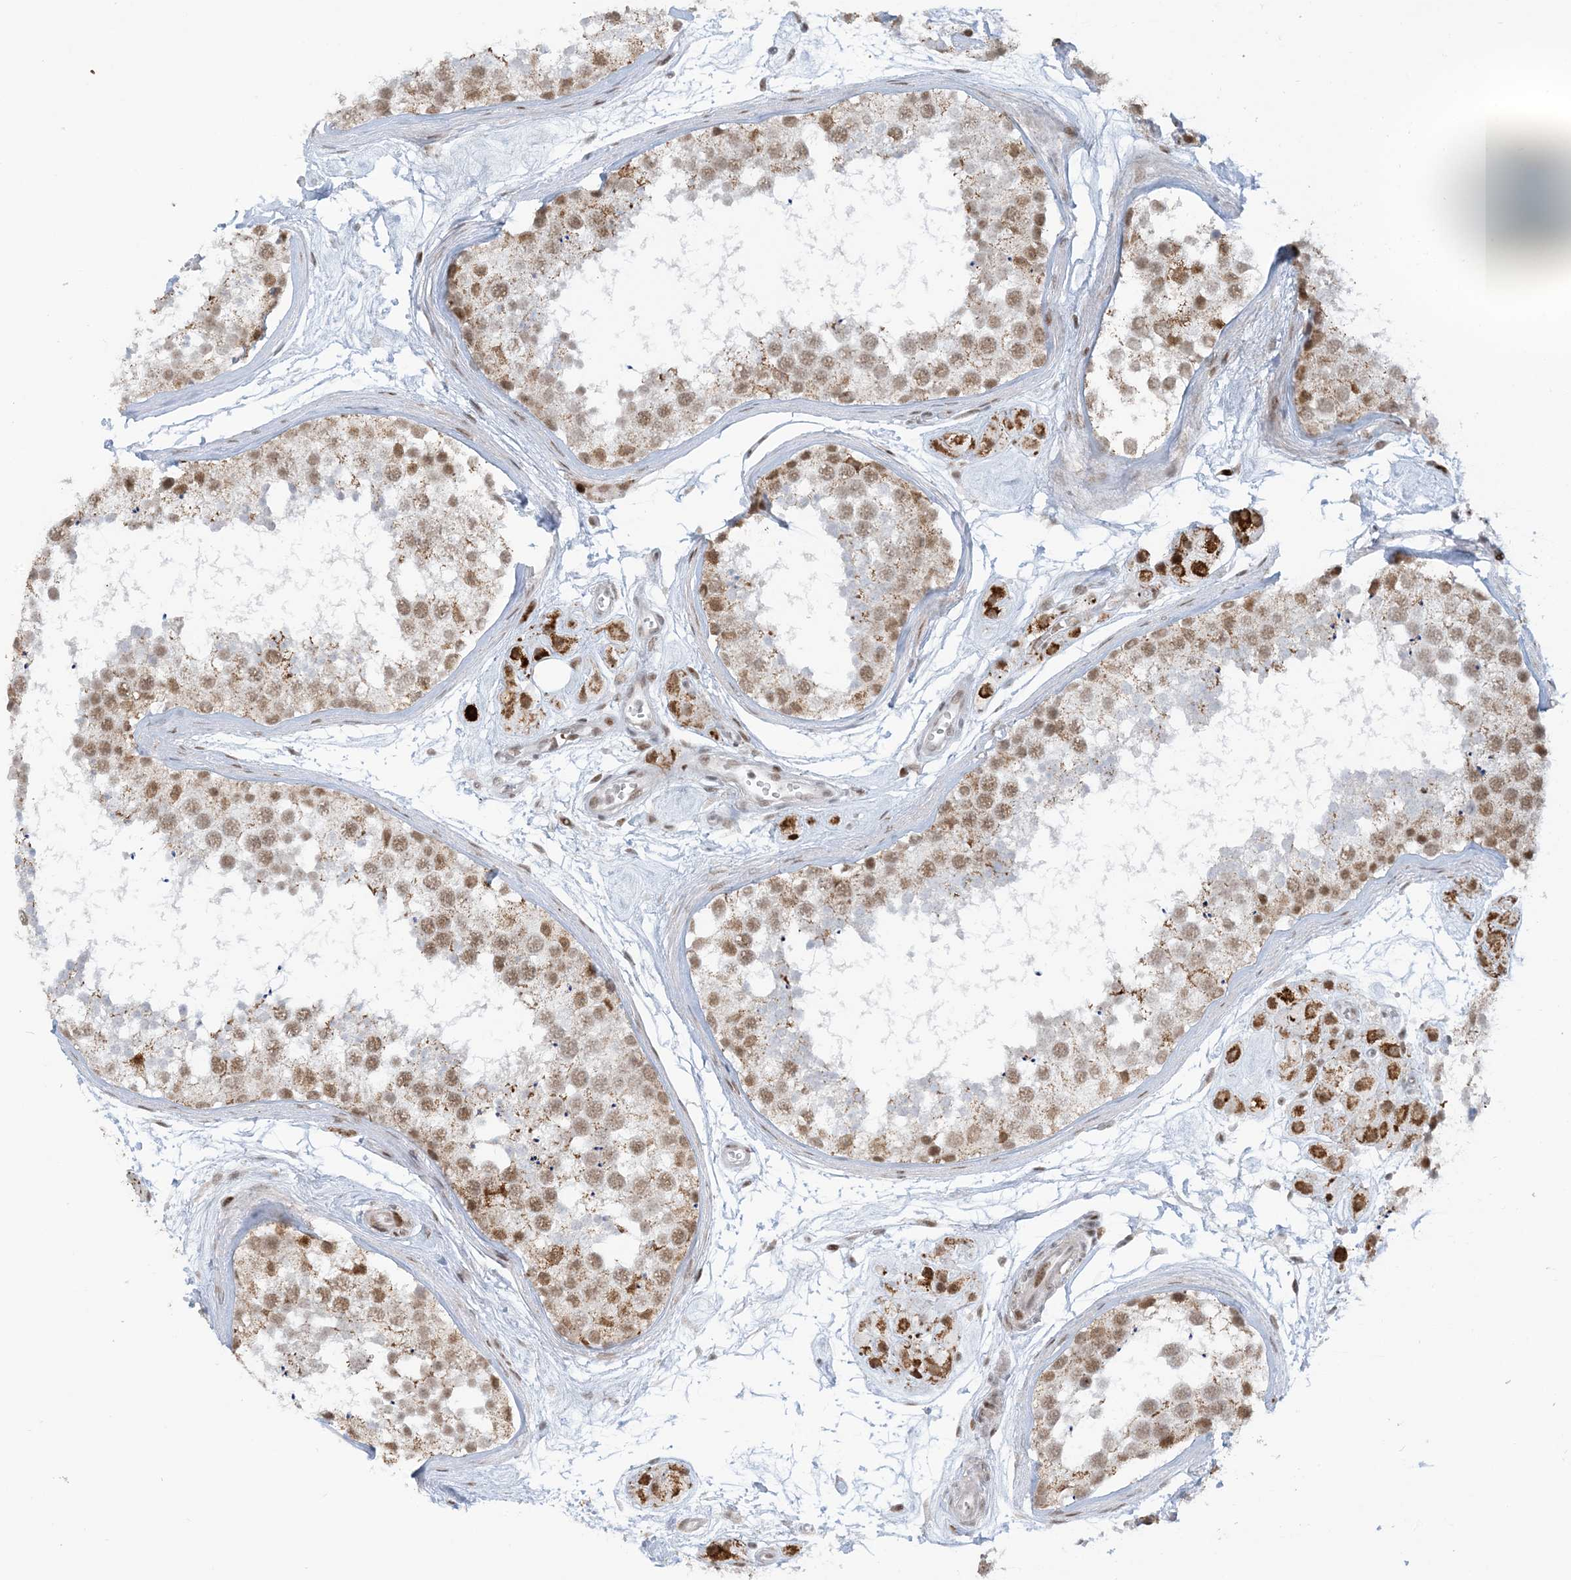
{"staining": {"intensity": "moderate", "quantity": ">75%", "location": "cytoplasmic/membranous,nuclear"}, "tissue": "testis", "cell_type": "Cells in seminiferous ducts", "image_type": "normal", "snomed": [{"axis": "morphology", "description": "Normal tissue, NOS"}, {"axis": "topography", "description": "Testis"}], "caption": "The image exhibits immunohistochemical staining of benign testis. There is moderate cytoplasmic/membranous,nuclear expression is identified in about >75% of cells in seminiferous ducts. (IHC, brightfield microscopy, high magnification).", "gene": "ECT2L", "patient": {"sex": "male", "age": 56}}